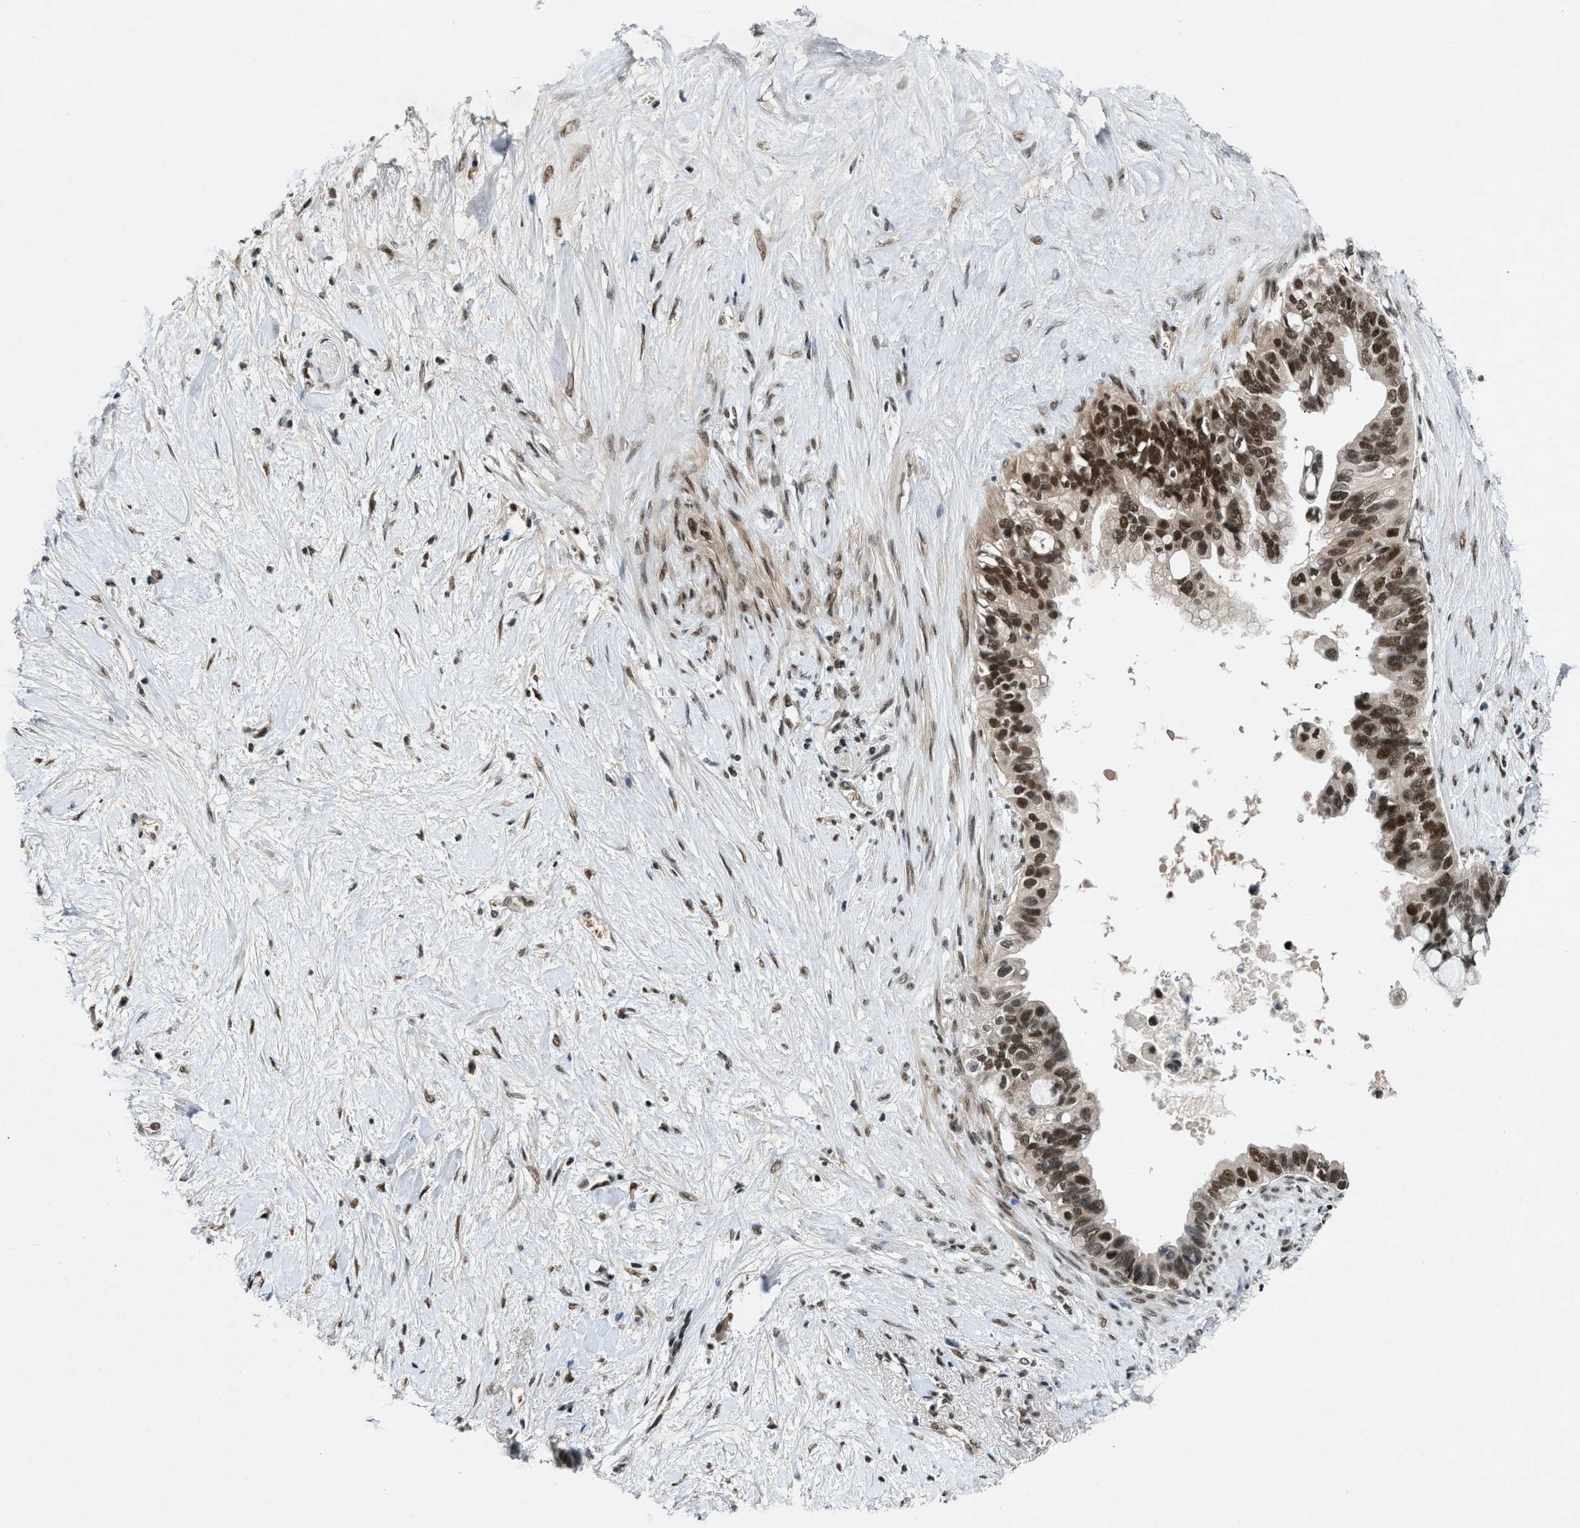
{"staining": {"intensity": "strong", "quantity": ">75%", "location": "nuclear"}, "tissue": "pancreatic cancer", "cell_type": "Tumor cells", "image_type": "cancer", "snomed": [{"axis": "morphology", "description": "Adenocarcinoma, NOS"}, {"axis": "topography", "description": "Pancreas"}], "caption": "Tumor cells display high levels of strong nuclear staining in about >75% of cells in human adenocarcinoma (pancreatic).", "gene": "NCOA1", "patient": {"sex": "female", "age": 56}}